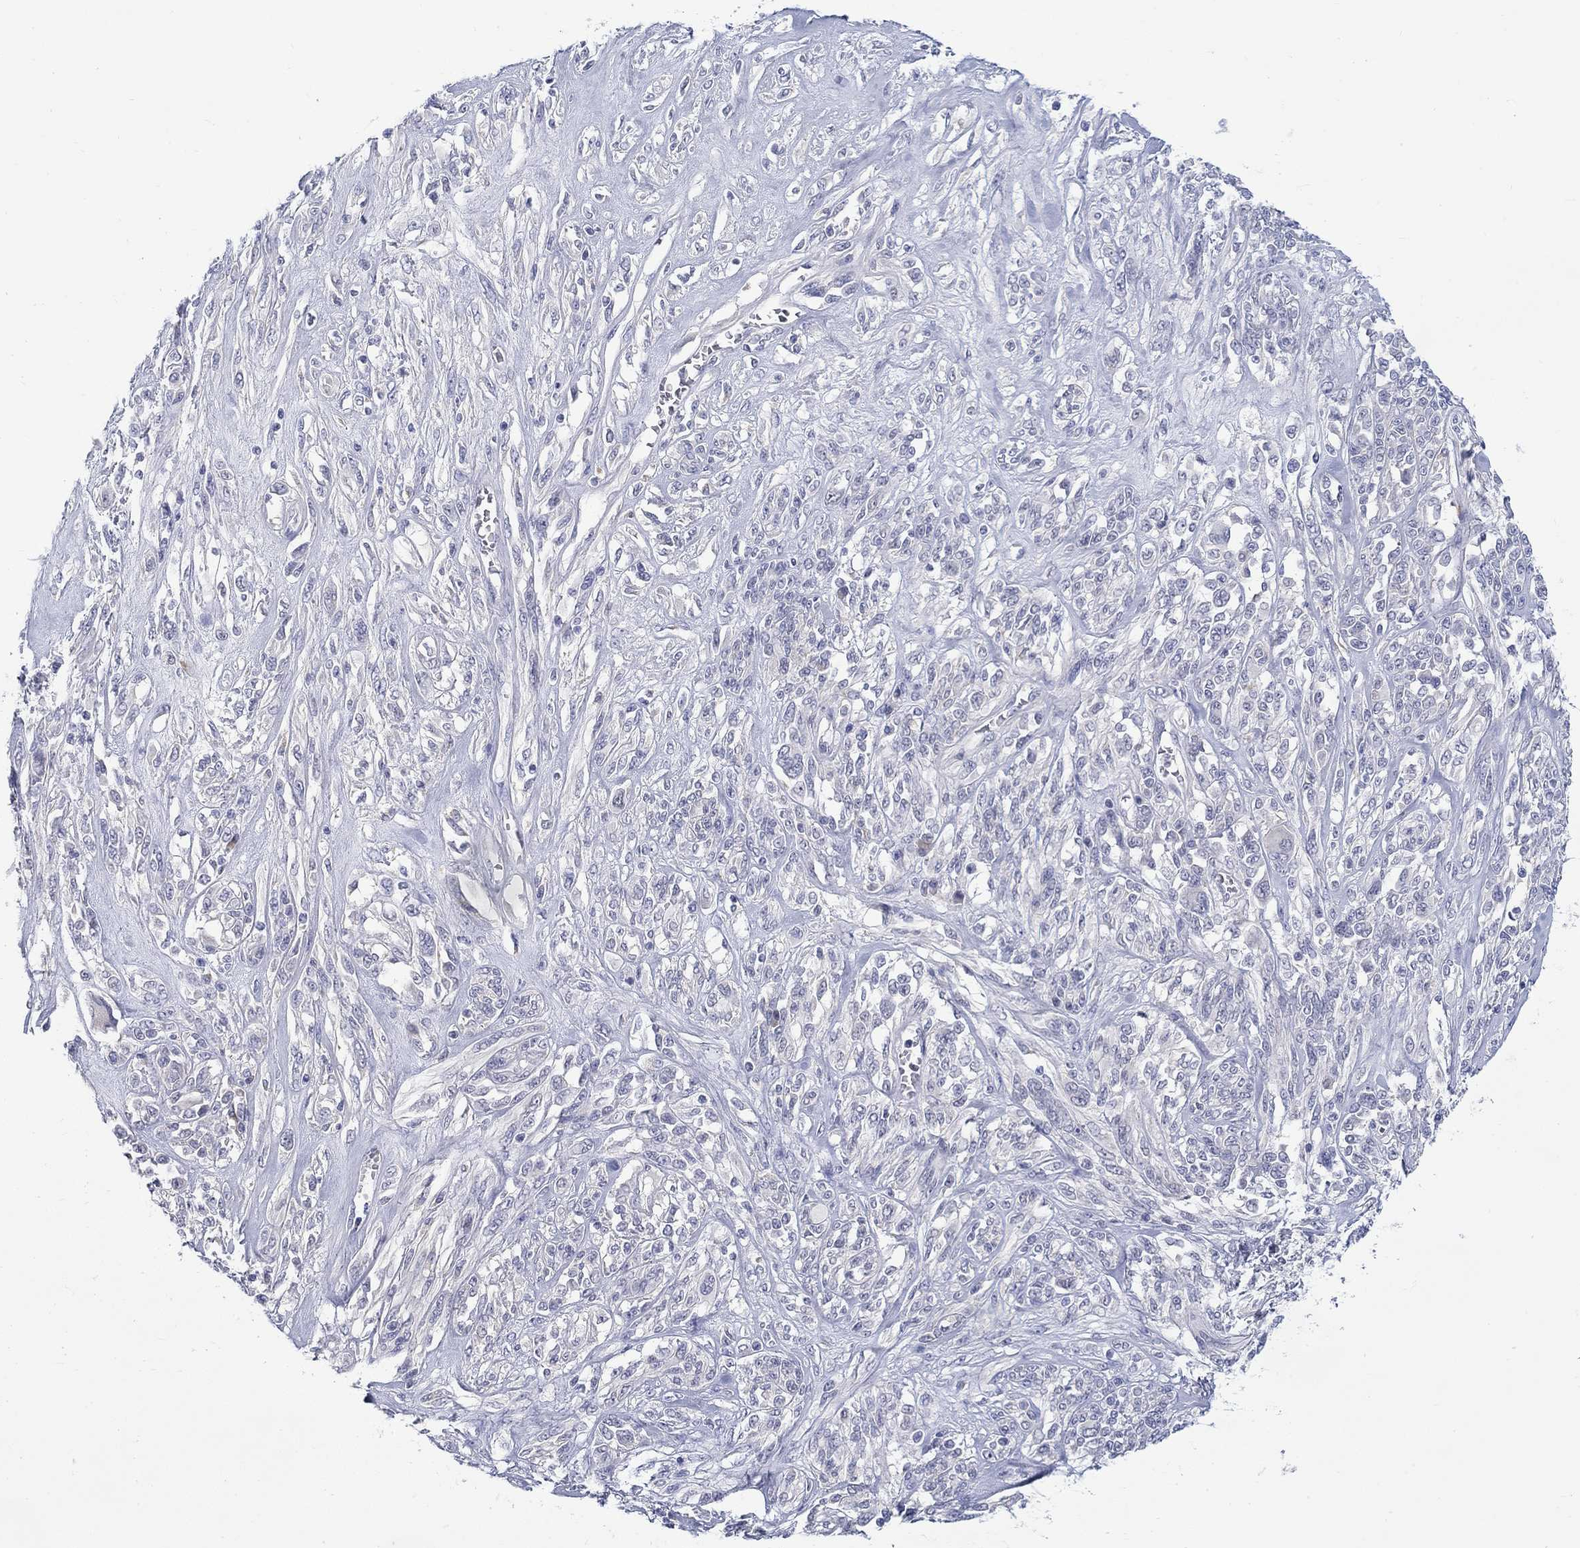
{"staining": {"intensity": "negative", "quantity": "none", "location": "none"}, "tissue": "melanoma", "cell_type": "Tumor cells", "image_type": "cancer", "snomed": [{"axis": "morphology", "description": "Malignant melanoma, NOS"}, {"axis": "topography", "description": "Skin"}], "caption": "Malignant melanoma was stained to show a protein in brown. There is no significant staining in tumor cells. (Stains: DAB IHC with hematoxylin counter stain, Microscopy: brightfield microscopy at high magnification).", "gene": "ABCA4", "patient": {"sex": "female", "age": 91}}